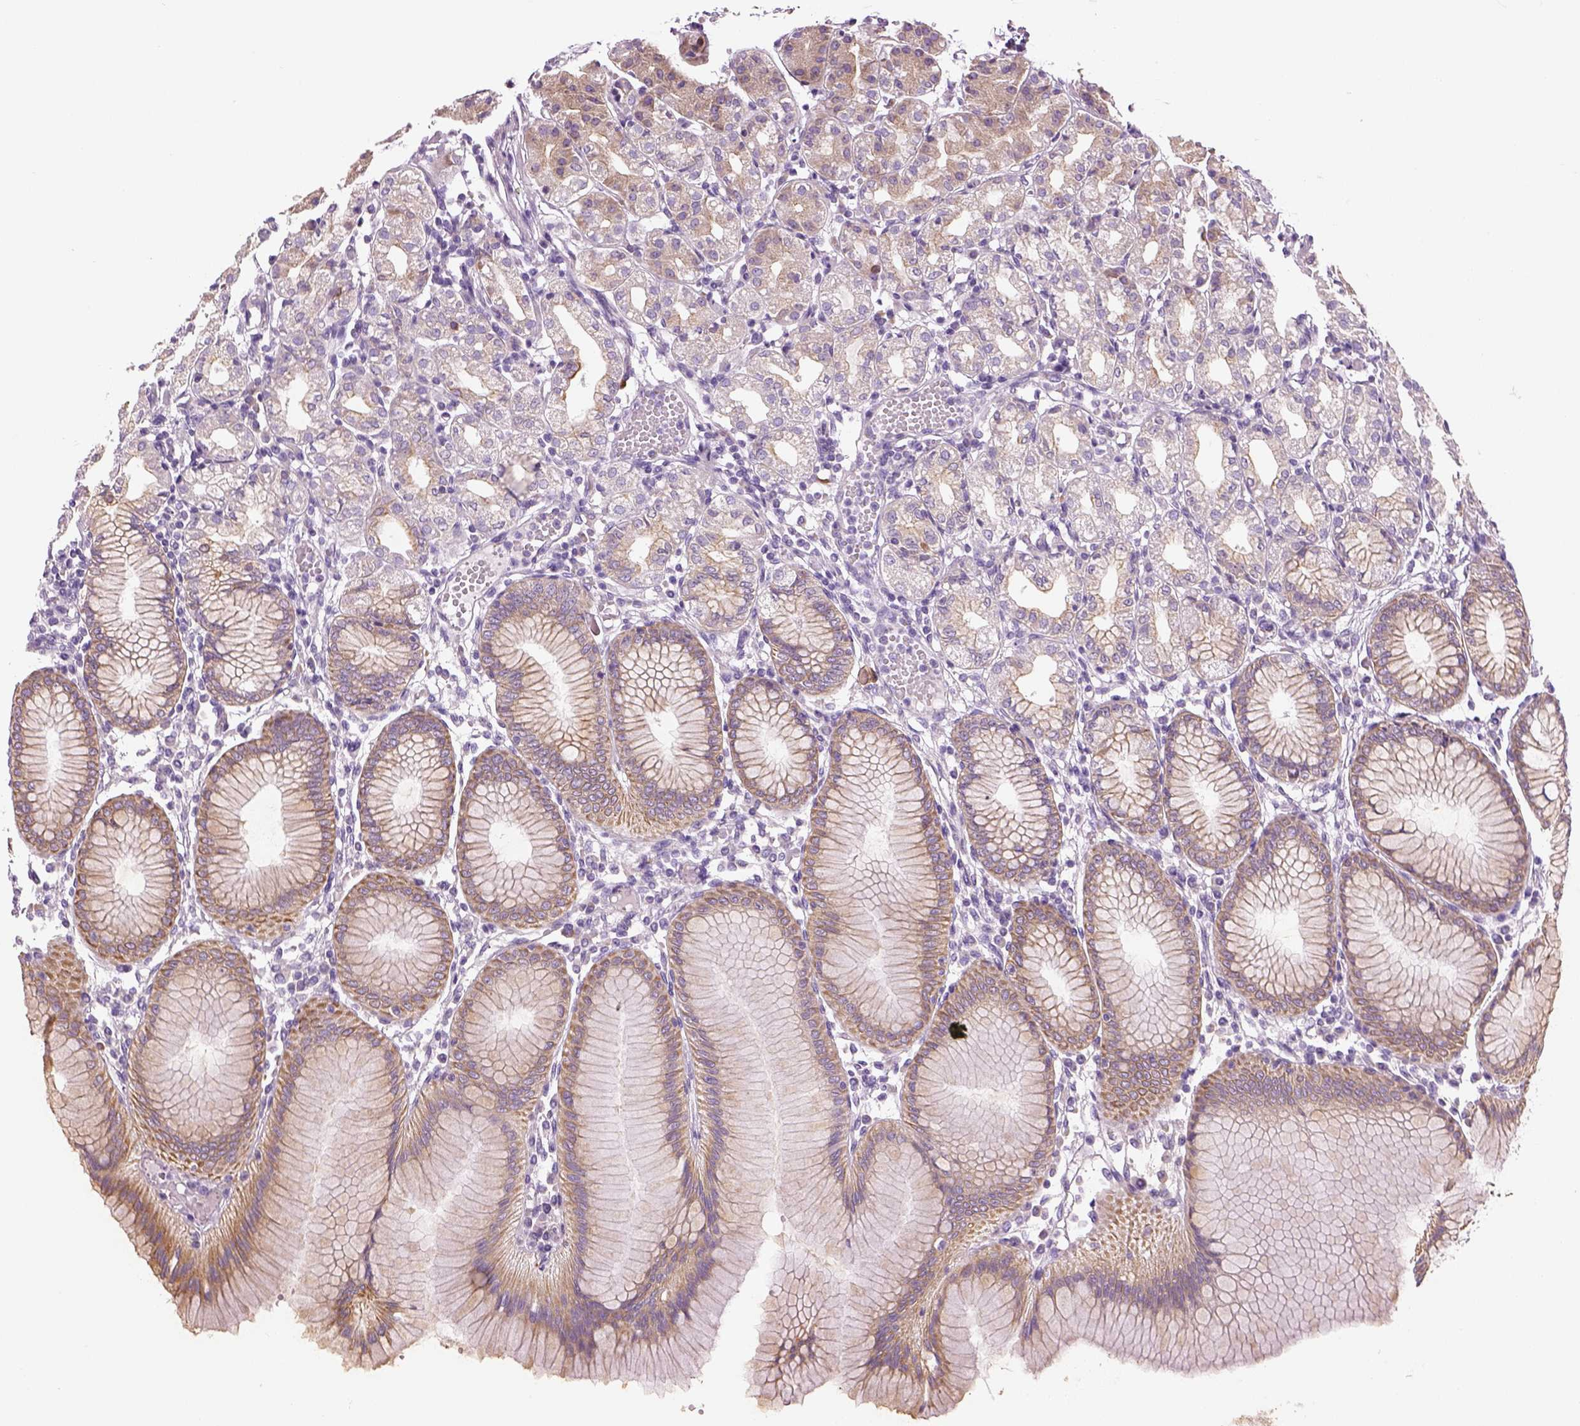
{"staining": {"intensity": "moderate", "quantity": "<25%", "location": "cytoplasmic/membranous"}, "tissue": "stomach", "cell_type": "Glandular cells", "image_type": "normal", "snomed": [{"axis": "morphology", "description": "Normal tissue, NOS"}, {"axis": "topography", "description": "Skeletal muscle"}, {"axis": "topography", "description": "Stomach"}], "caption": "Protein expression analysis of normal stomach reveals moderate cytoplasmic/membranous staining in about <25% of glandular cells. (DAB = brown stain, brightfield microscopy at high magnification).", "gene": "CHST14", "patient": {"sex": "female", "age": 57}}